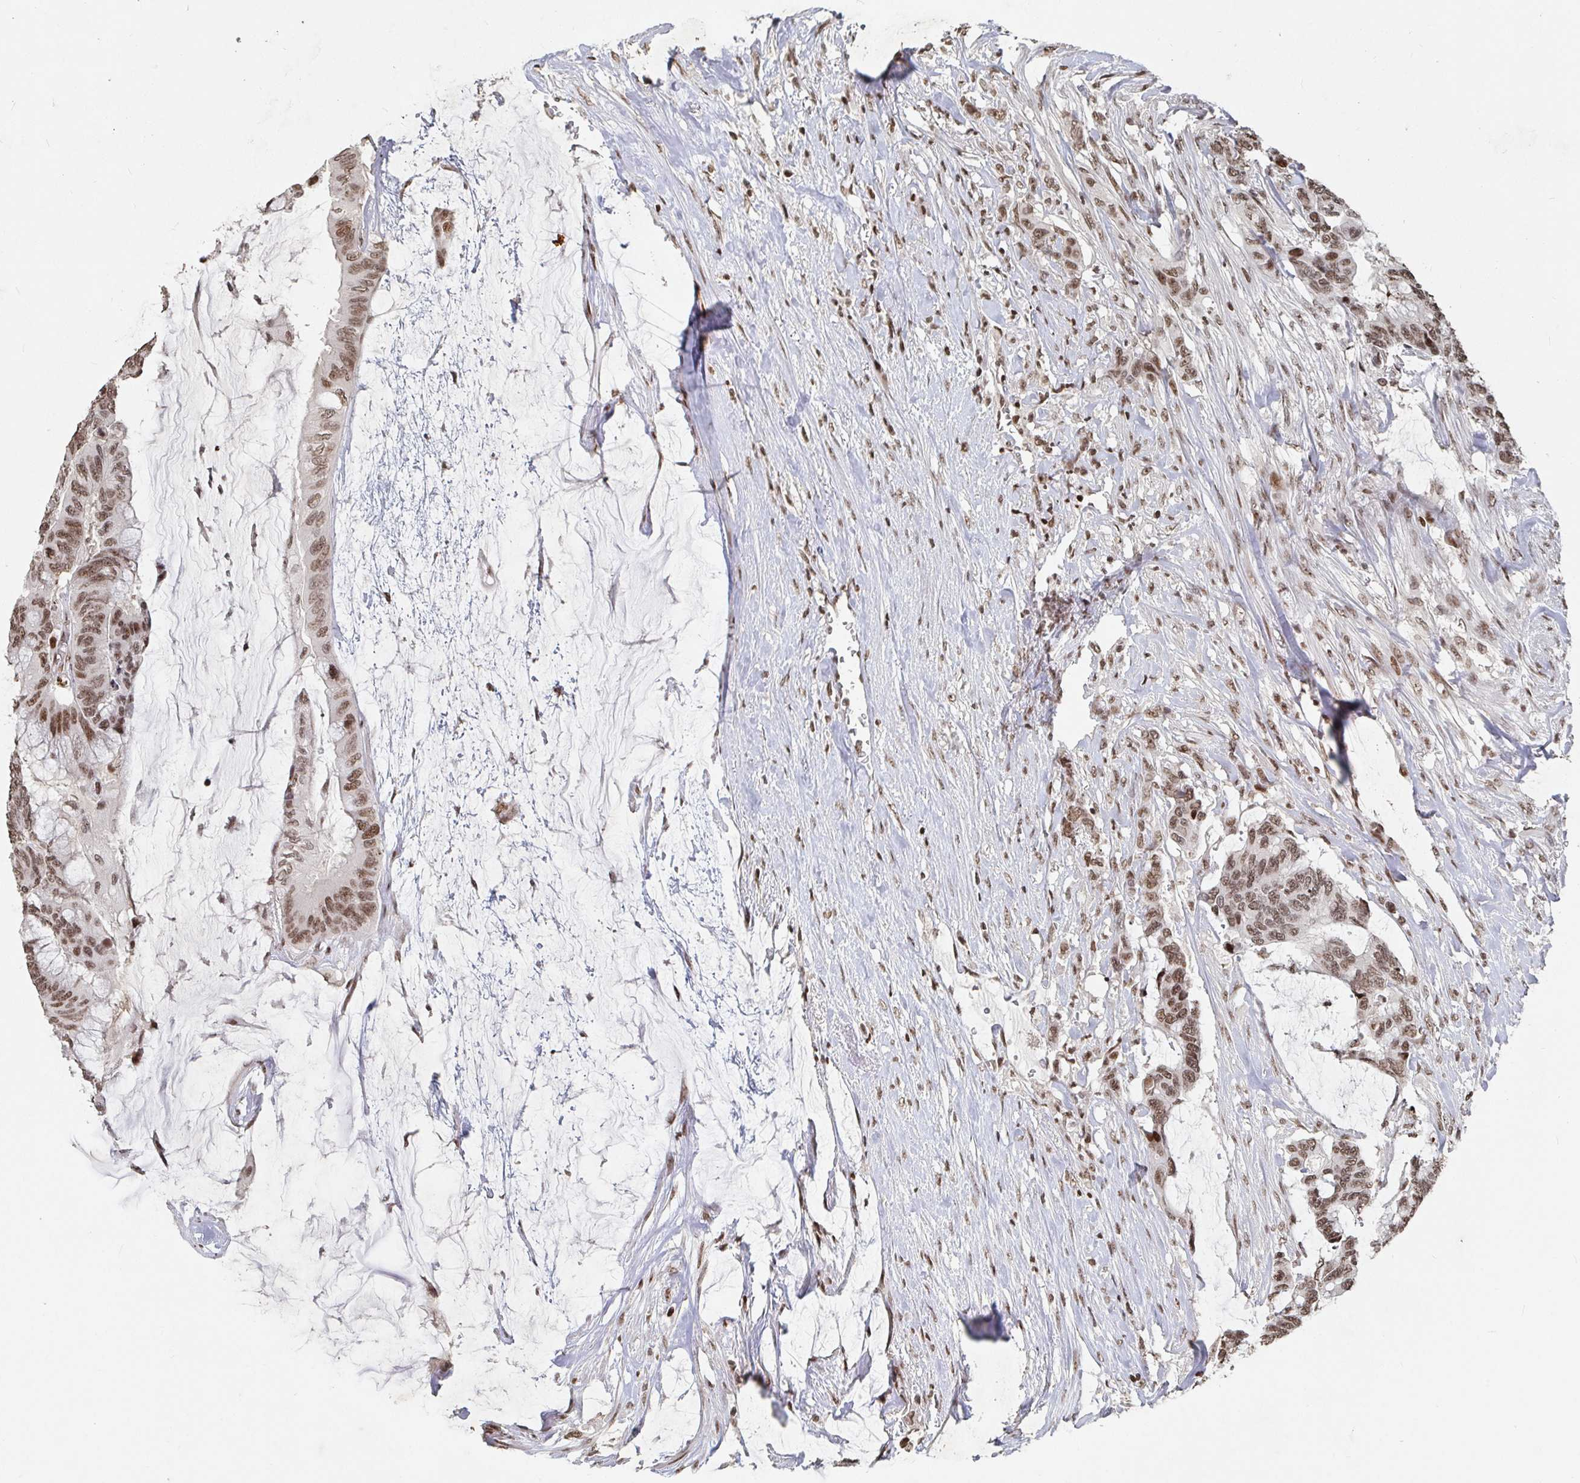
{"staining": {"intensity": "moderate", "quantity": ">75%", "location": "nuclear"}, "tissue": "colorectal cancer", "cell_type": "Tumor cells", "image_type": "cancer", "snomed": [{"axis": "morphology", "description": "Adenocarcinoma, NOS"}, {"axis": "topography", "description": "Rectum"}], "caption": "Immunohistochemical staining of adenocarcinoma (colorectal) displays medium levels of moderate nuclear protein staining in about >75% of tumor cells.", "gene": "ZDHHC12", "patient": {"sex": "female", "age": 59}}